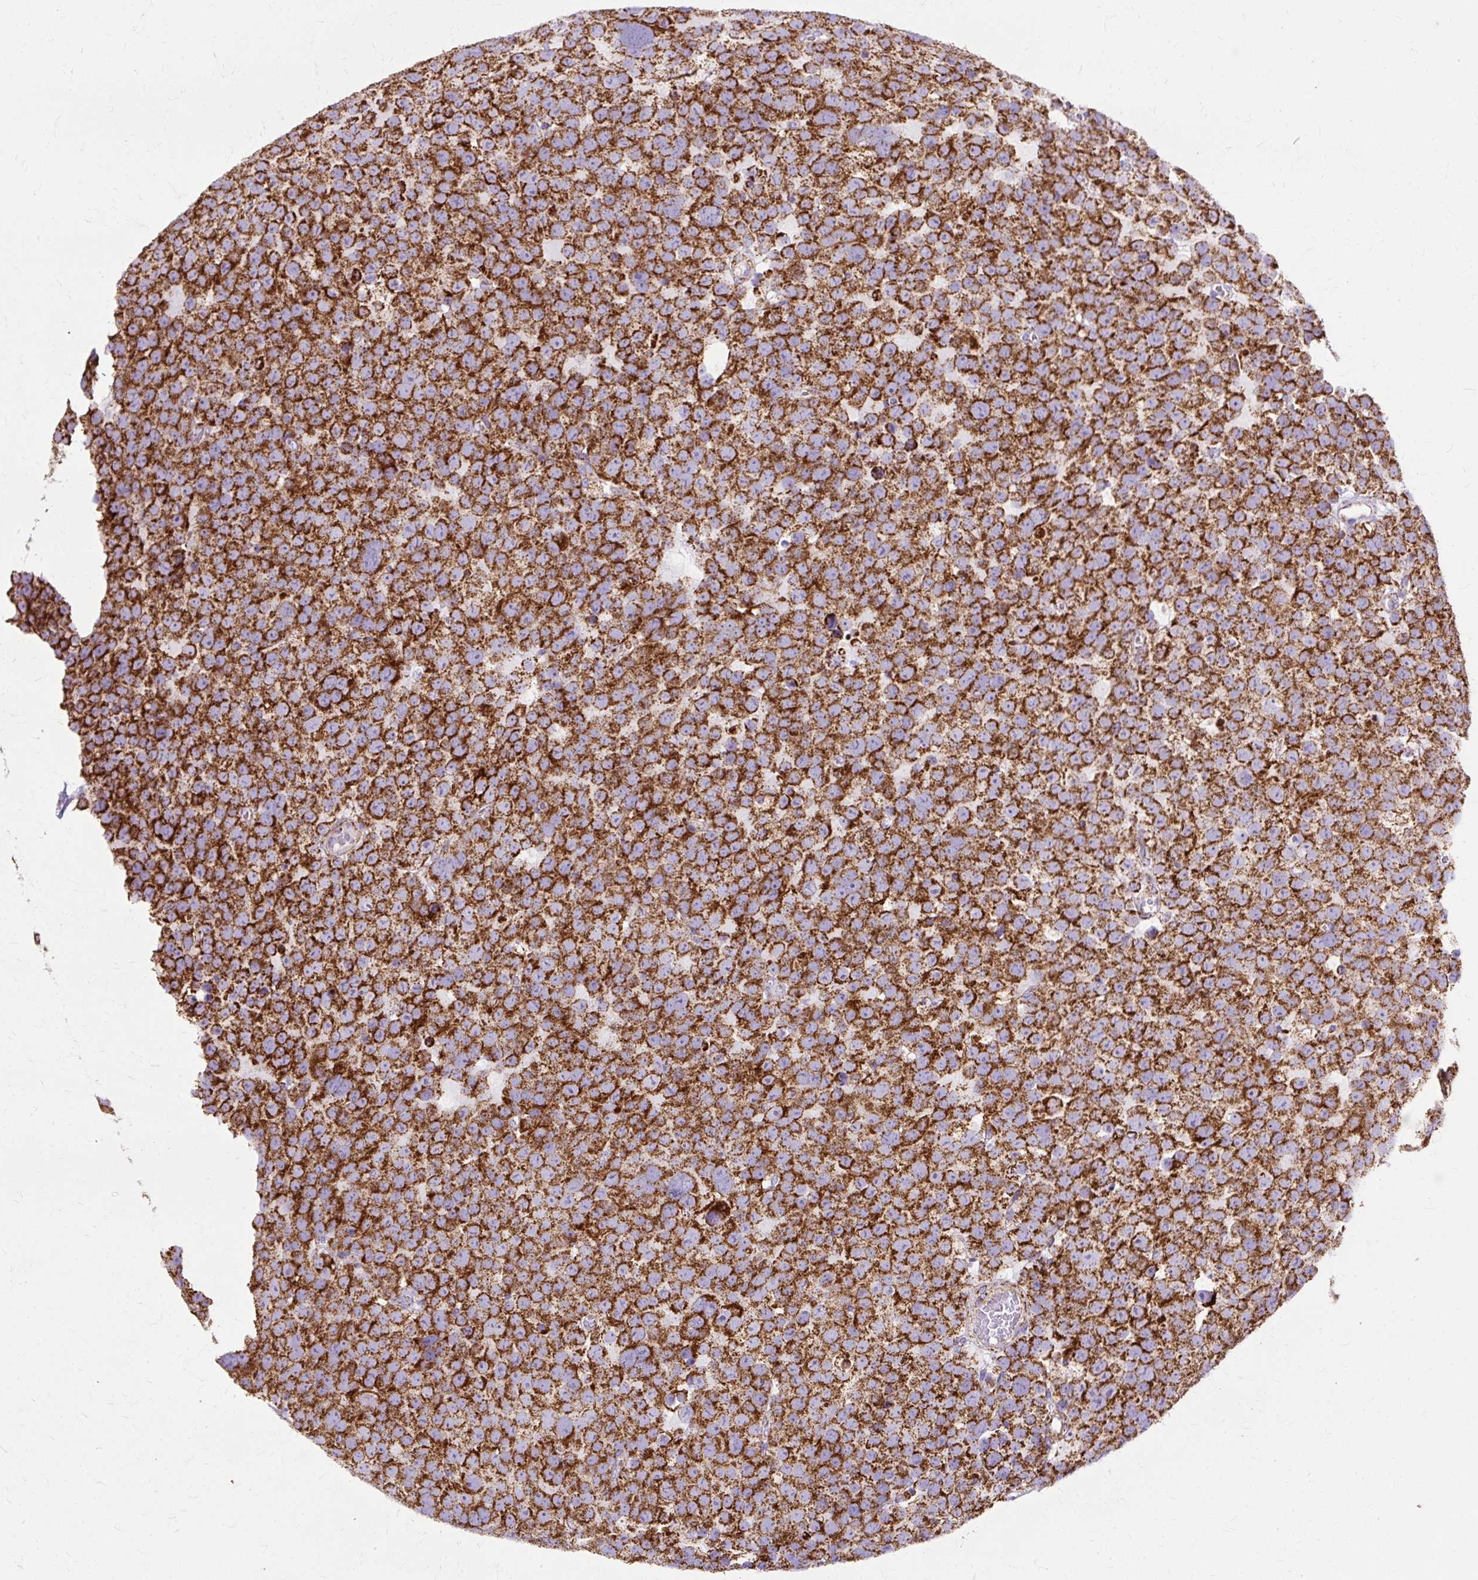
{"staining": {"intensity": "strong", "quantity": ">75%", "location": "cytoplasmic/membranous"}, "tissue": "testis cancer", "cell_type": "Tumor cells", "image_type": "cancer", "snomed": [{"axis": "morphology", "description": "Seminoma, NOS"}, {"axis": "topography", "description": "Testis"}], "caption": "Immunohistochemical staining of testis seminoma exhibits high levels of strong cytoplasmic/membranous protein staining in about >75% of tumor cells. (DAB (3,3'-diaminobenzidine) IHC, brown staining for protein, blue staining for nuclei).", "gene": "DLAT", "patient": {"sex": "male", "age": 71}}